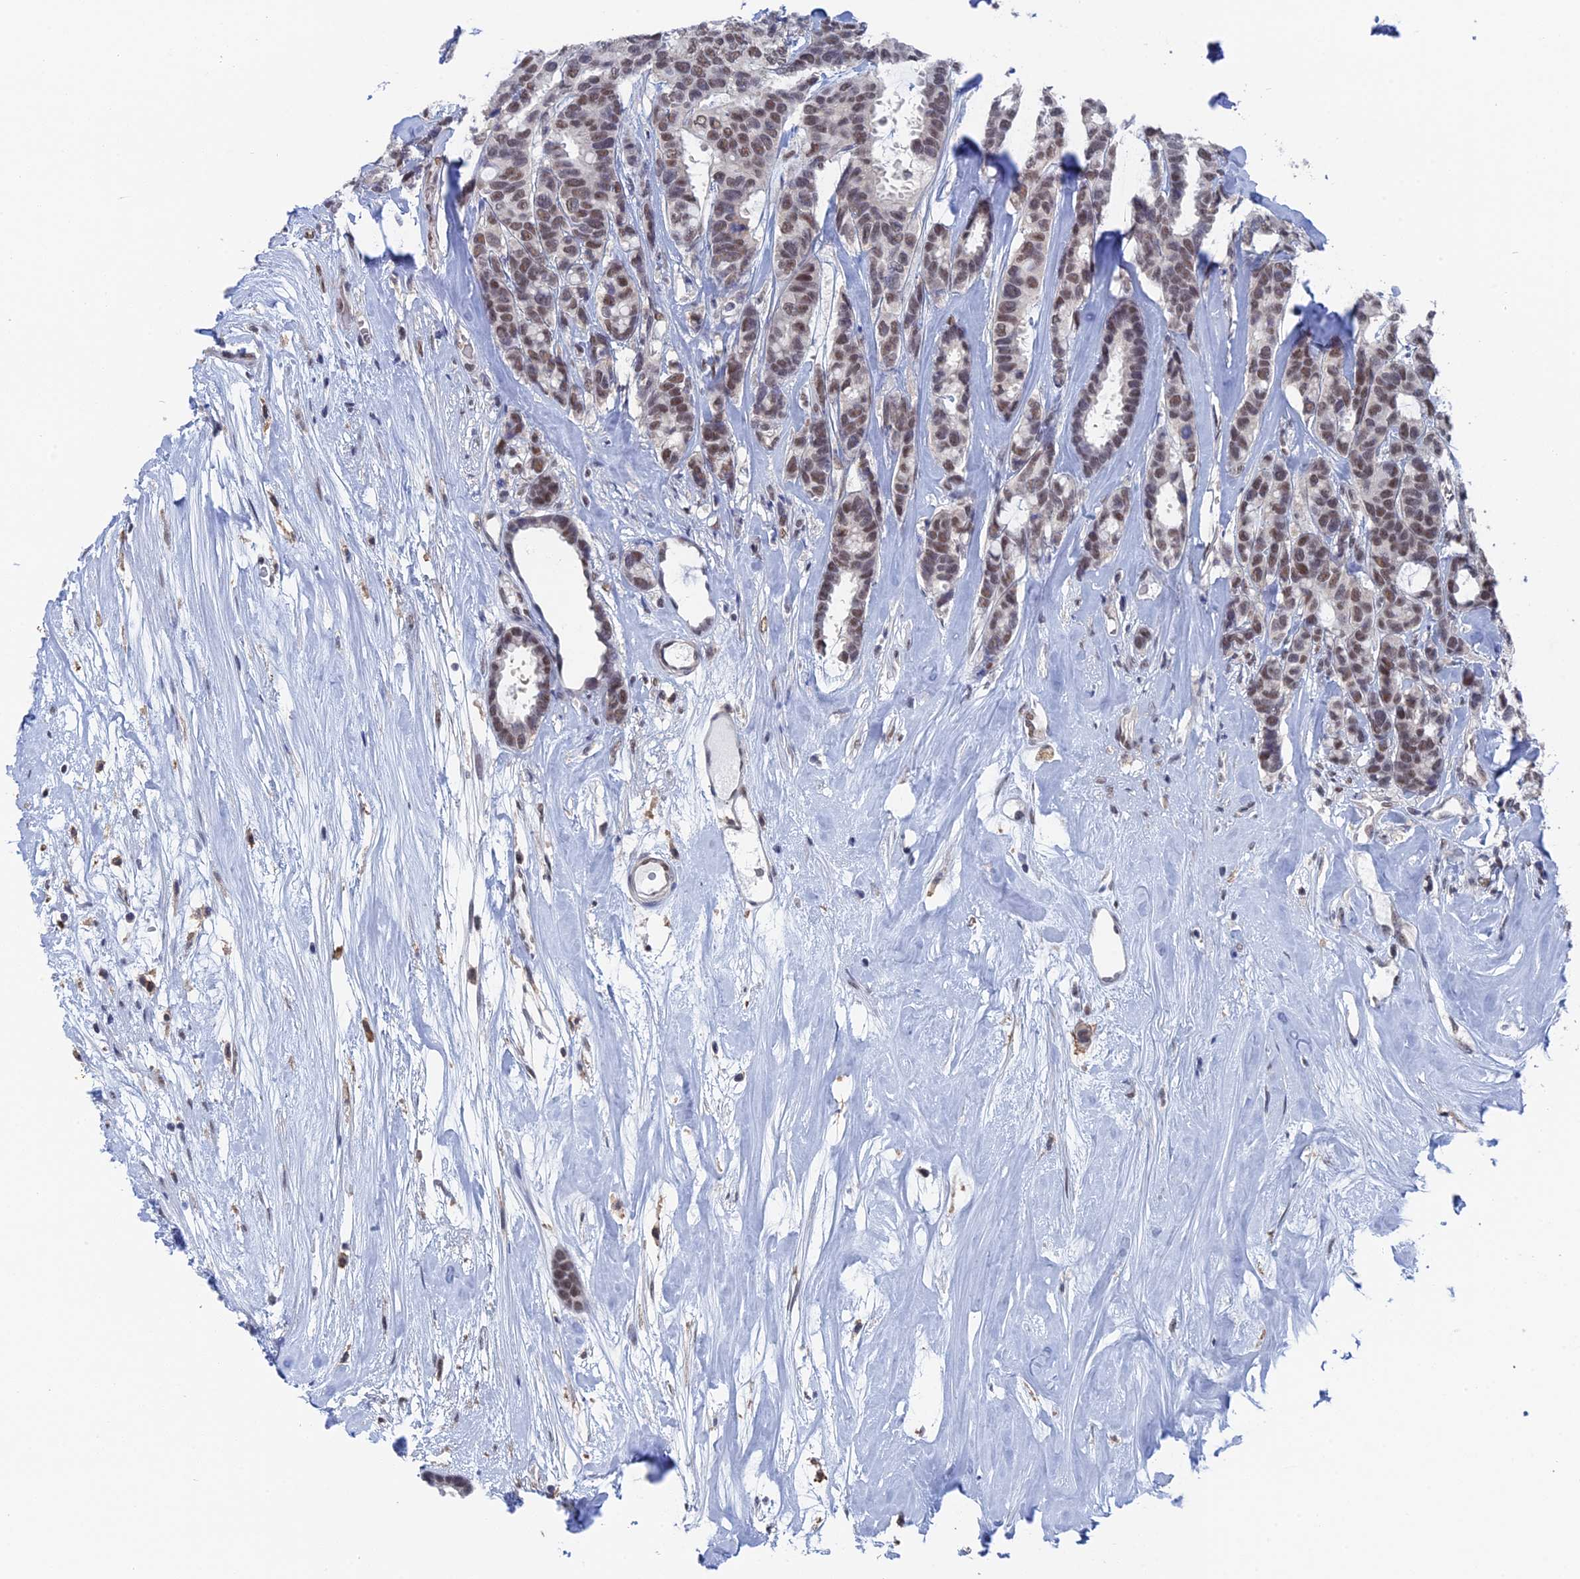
{"staining": {"intensity": "moderate", "quantity": ">75%", "location": "nuclear"}, "tissue": "breast cancer", "cell_type": "Tumor cells", "image_type": "cancer", "snomed": [{"axis": "morphology", "description": "Duct carcinoma"}, {"axis": "topography", "description": "Breast"}], "caption": "Breast cancer (intraductal carcinoma) stained for a protein shows moderate nuclear positivity in tumor cells.", "gene": "TSSC4", "patient": {"sex": "female", "age": 87}}